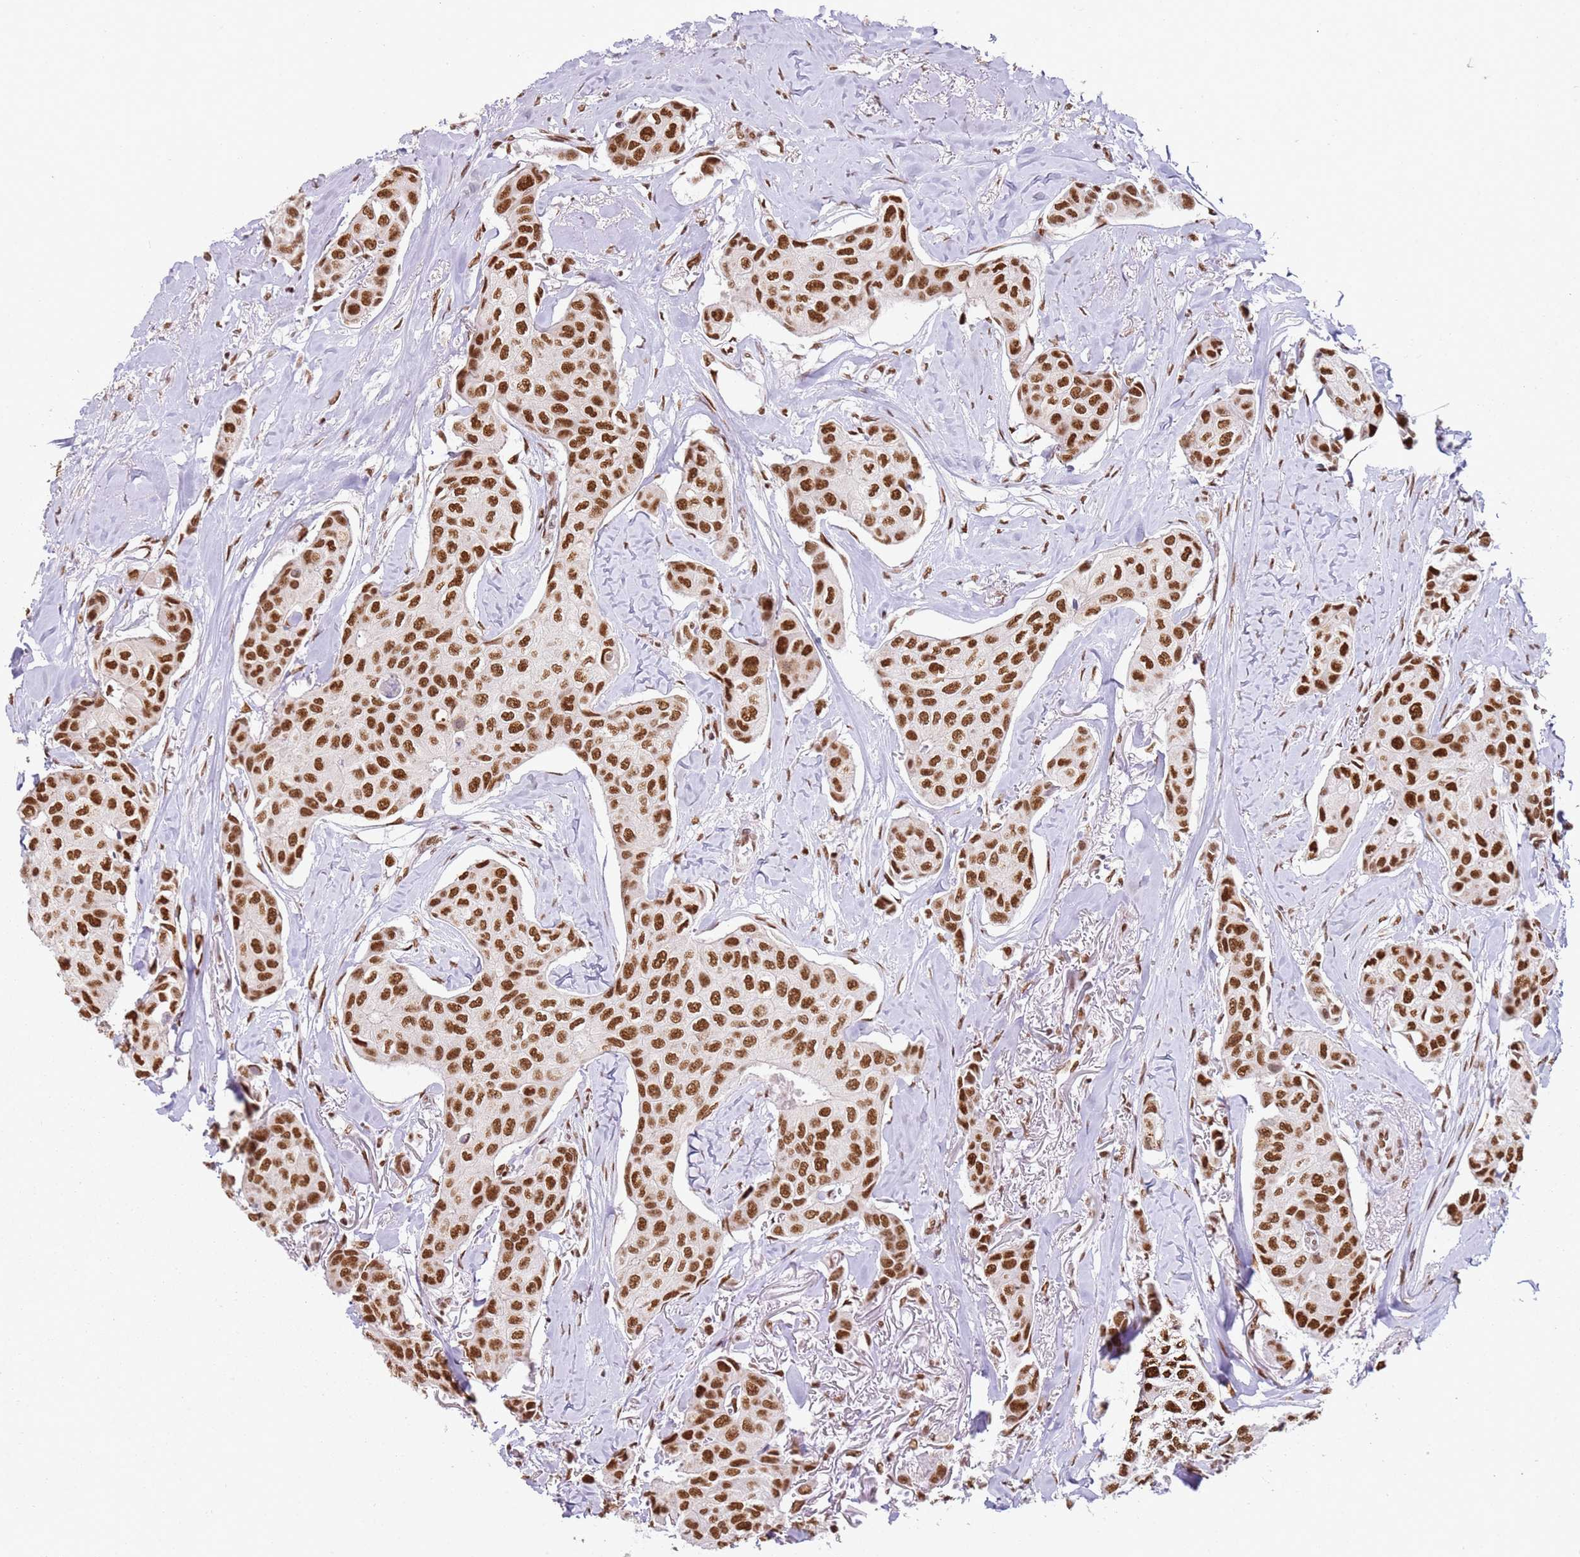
{"staining": {"intensity": "strong", "quantity": ">75%", "location": "nuclear"}, "tissue": "breast cancer", "cell_type": "Tumor cells", "image_type": "cancer", "snomed": [{"axis": "morphology", "description": "Duct carcinoma"}, {"axis": "topography", "description": "Breast"}], "caption": "The micrograph exhibits staining of breast cancer, revealing strong nuclear protein positivity (brown color) within tumor cells.", "gene": "TENT4A", "patient": {"sex": "female", "age": 80}}